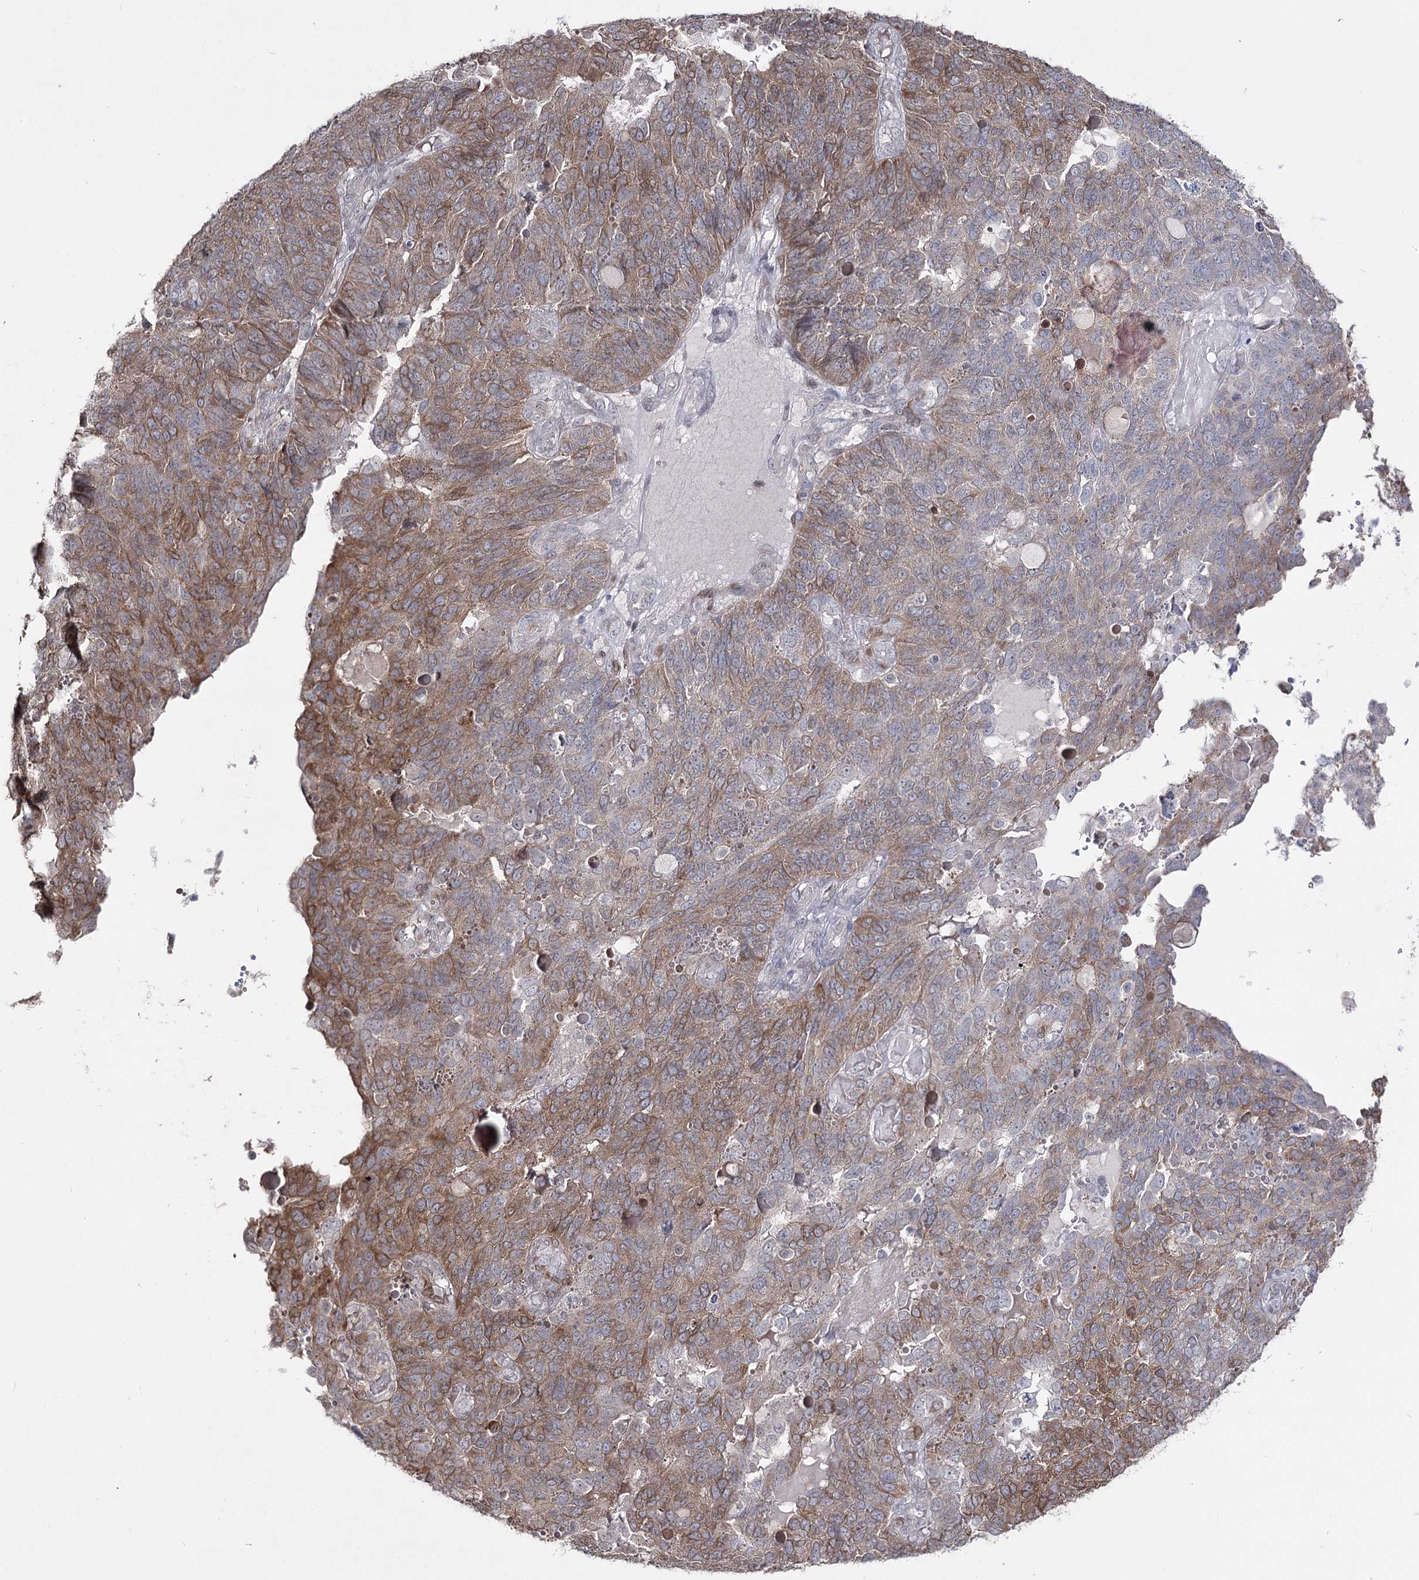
{"staining": {"intensity": "moderate", "quantity": ">75%", "location": "cytoplasmic/membranous"}, "tissue": "endometrial cancer", "cell_type": "Tumor cells", "image_type": "cancer", "snomed": [{"axis": "morphology", "description": "Adenocarcinoma, NOS"}, {"axis": "topography", "description": "Endometrium"}], "caption": "Adenocarcinoma (endometrial) stained with DAB (3,3'-diaminobenzidine) immunohistochemistry shows medium levels of moderate cytoplasmic/membranous expression in about >75% of tumor cells. (IHC, brightfield microscopy, high magnification).", "gene": "HSD11B2", "patient": {"sex": "female", "age": 66}}